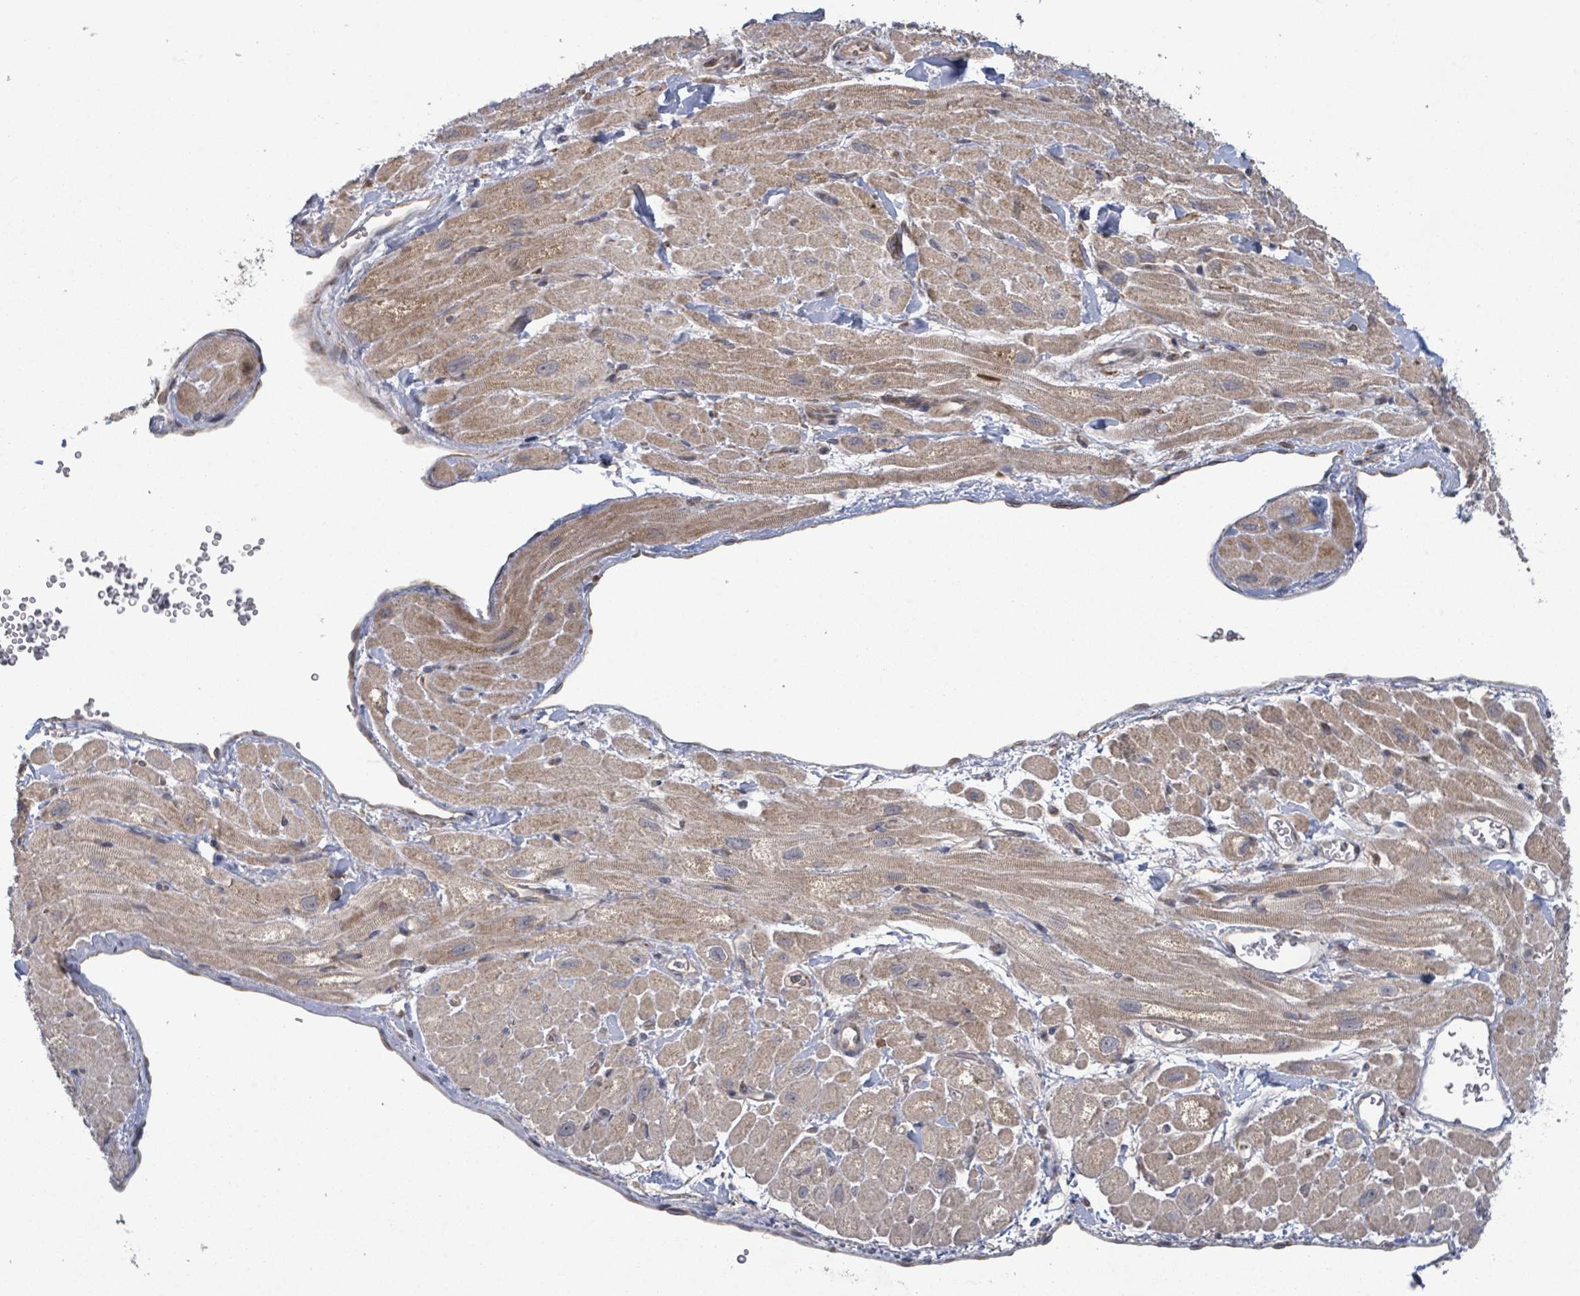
{"staining": {"intensity": "moderate", "quantity": ">75%", "location": "cytoplasmic/membranous"}, "tissue": "heart muscle", "cell_type": "Cardiomyocytes", "image_type": "normal", "snomed": [{"axis": "morphology", "description": "Normal tissue, NOS"}, {"axis": "topography", "description": "Heart"}], "caption": "IHC (DAB) staining of unremarkable human heart muscle demonstrates moderate cytoplasmic/membranous protein expression in about >75% of cardiomyocytes.", "gene": "SHROOM2", "patient": {"sex": "male", "age": 65}}